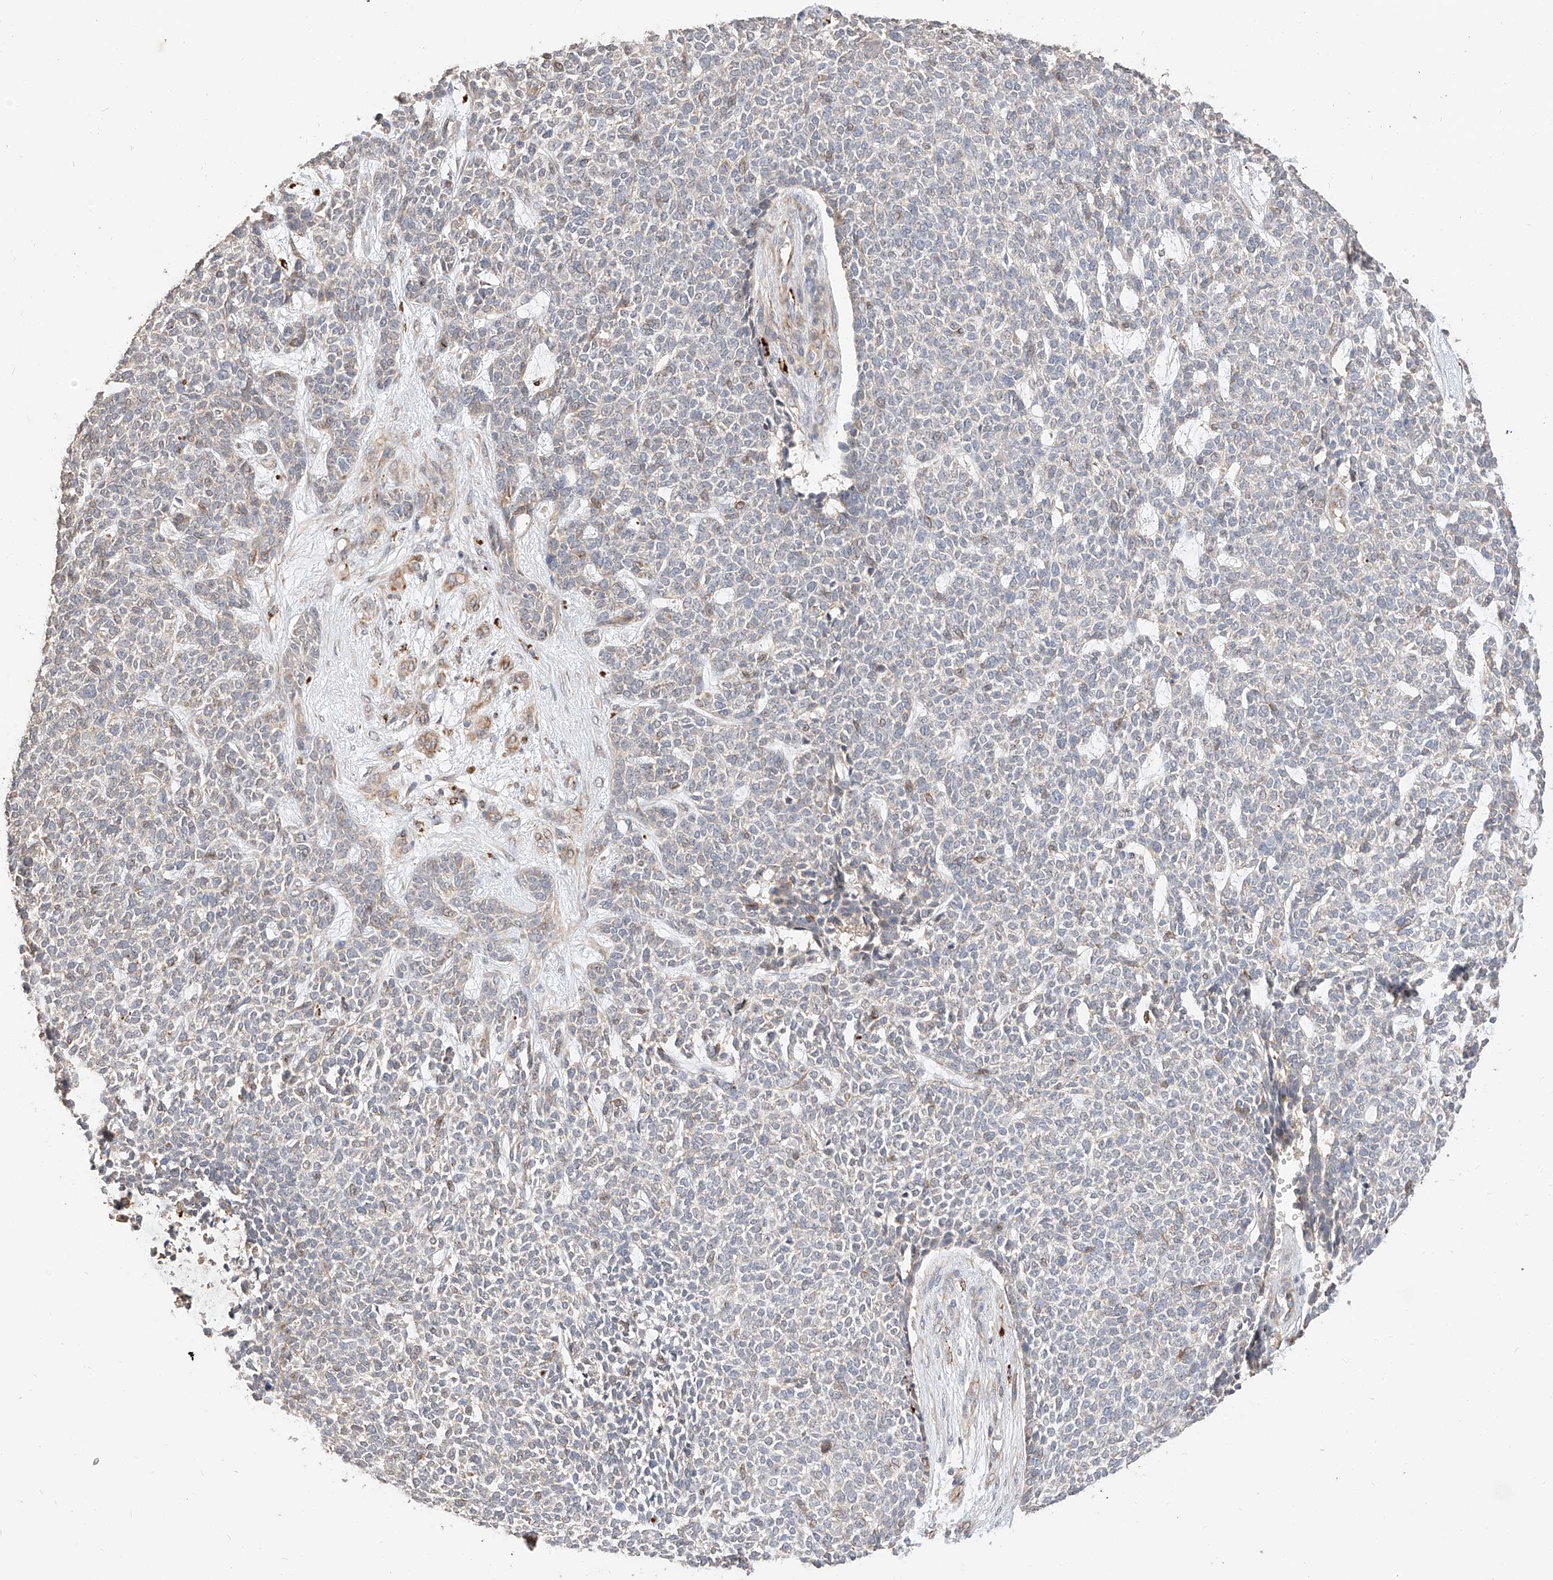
{"staining": {"intensity": "negative", "quantity": "none", "location": "none"}, "tissue": "skin cancer", "cell_type": "Tumor cells", "image_type": "cancer", "snomed": [{"axis": "morphology", "description": "Basal cell carcinoma"}, {"axis": "topography", "description": "Skin"}], "caption": "The photomicrograph demonstrates no staining of tumor cells in skin cancer.", "gene": "SUSD6", "patient": {"sex": "female", "age": 84}}